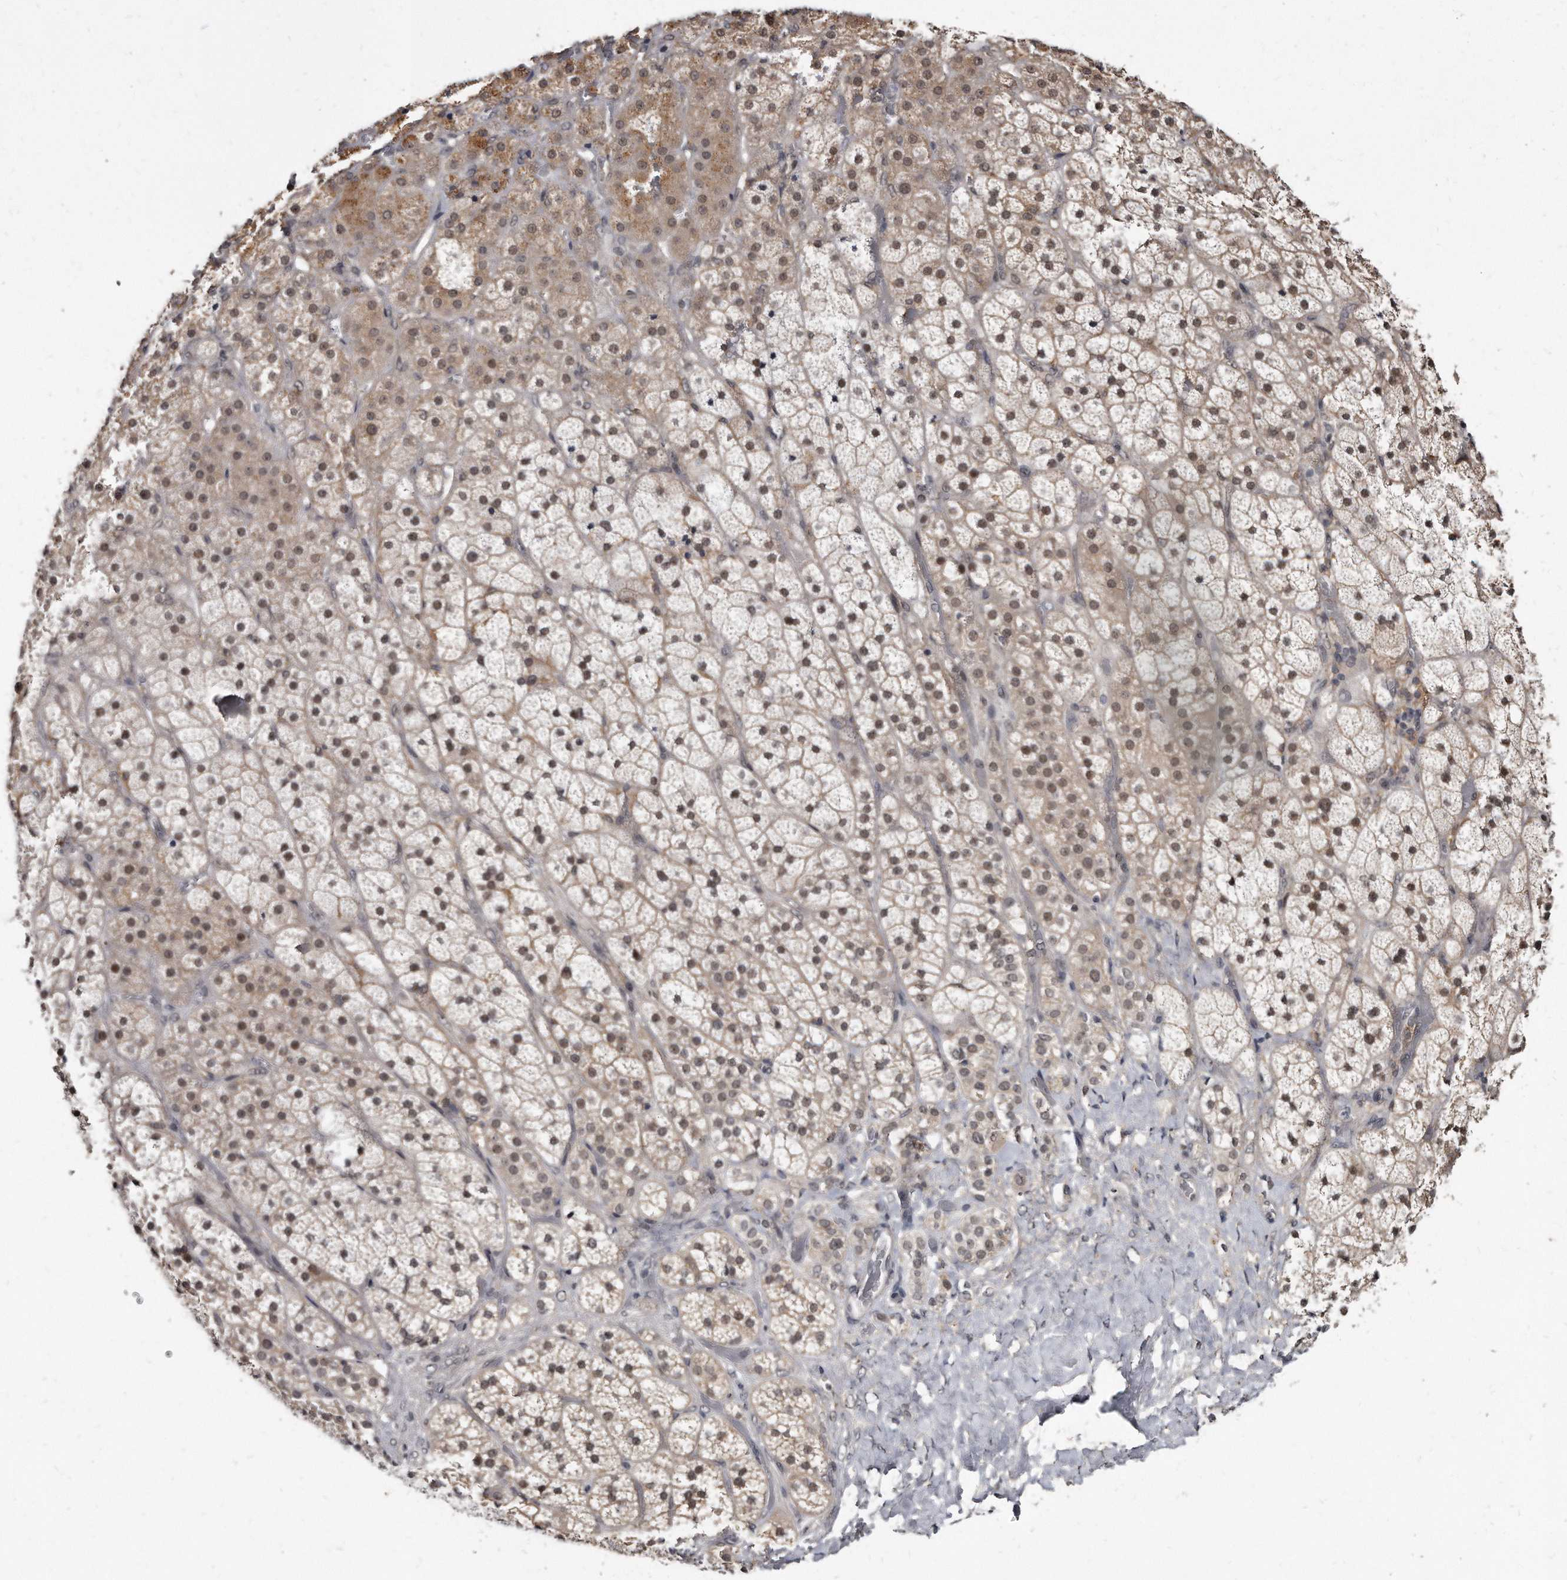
{"staining": {"intensity": "moderate", "quantity": ">75%", "location": "cytoplasmic/membranous,nuclear"}, "tissue": "adrenal gland", "cell_type": "Glandular cells", "image_type": "normal", "snomed": [{"axis": "morphology", "description": "Normal tissue, NOS"}, {"axis": "topography", "description": "Adrenal gland"}], "caption": "A brown stain labels moderate cytoplasmic/membranous,nuclear staining of a protein in glandular cells of unremarkable human adrenal gland. The protein of interest is stained brown, and the nuclei are stained in blue (DAB (3,3'-diaminobenzidine) IHC with brightfield microscopy, high magnification).", "gene": "KLHDC3", "patient": {"sex": "male", "age": 57}}